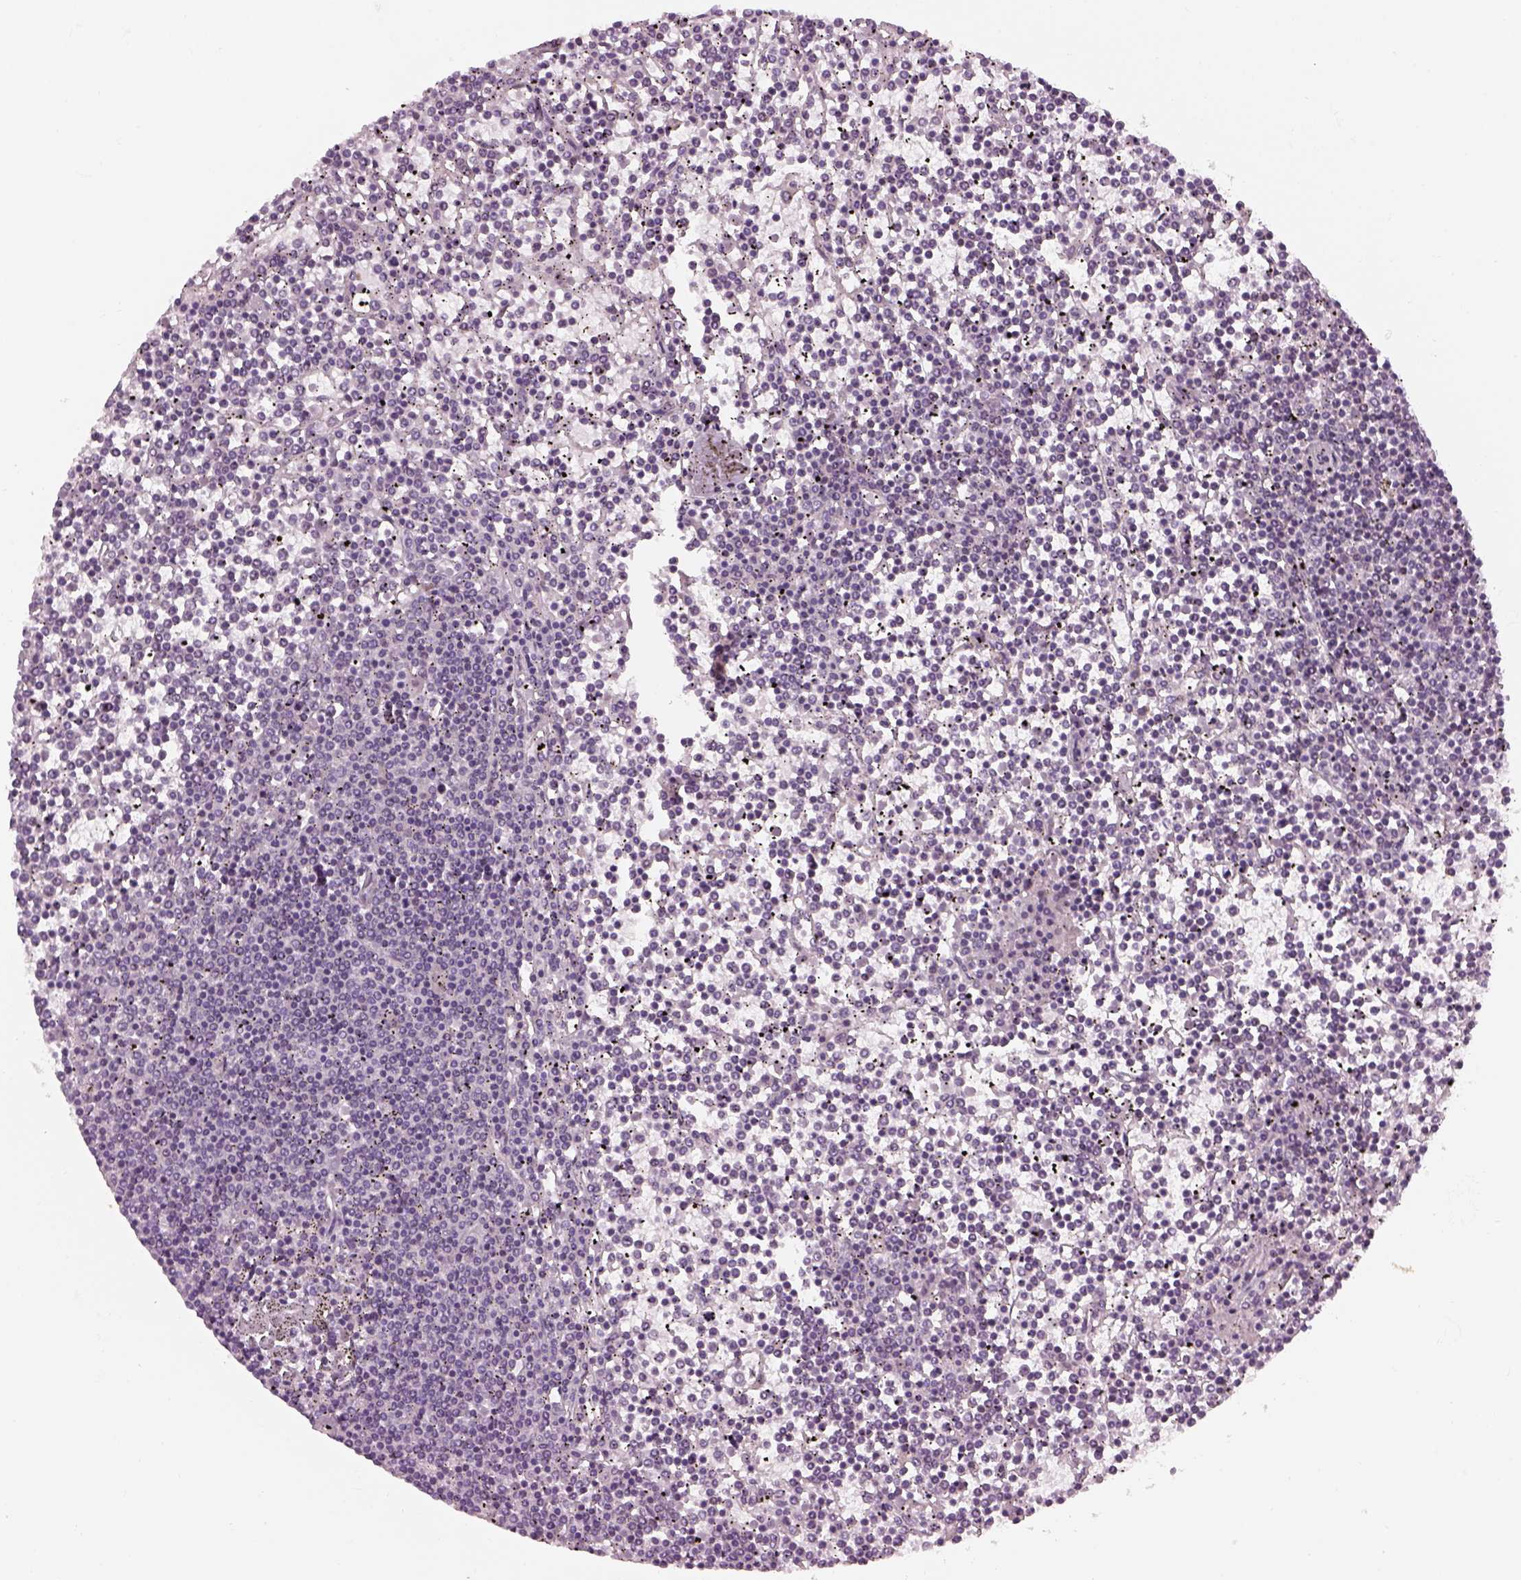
{"staining": {"intensity": "negative", "quantity": "none", "location": "none"}, "tissue": "lymphoma", "cell_type": "Tumor cells", "image_type": "cancer", "snomed": [{"axis": "morphology", "description": "Malignant lymphoma, non-Hodgkin's type, Low grade"}, {"axis": "topography", "description": "Spleen"}], "caption": "The photomicrograph displays no significant staining in tumor cells of low-grade malignant lymphoma, non-Hodgkin's type.", "gene": "LRRIQ3", "patient": {"sex": "female", "age": 19}}